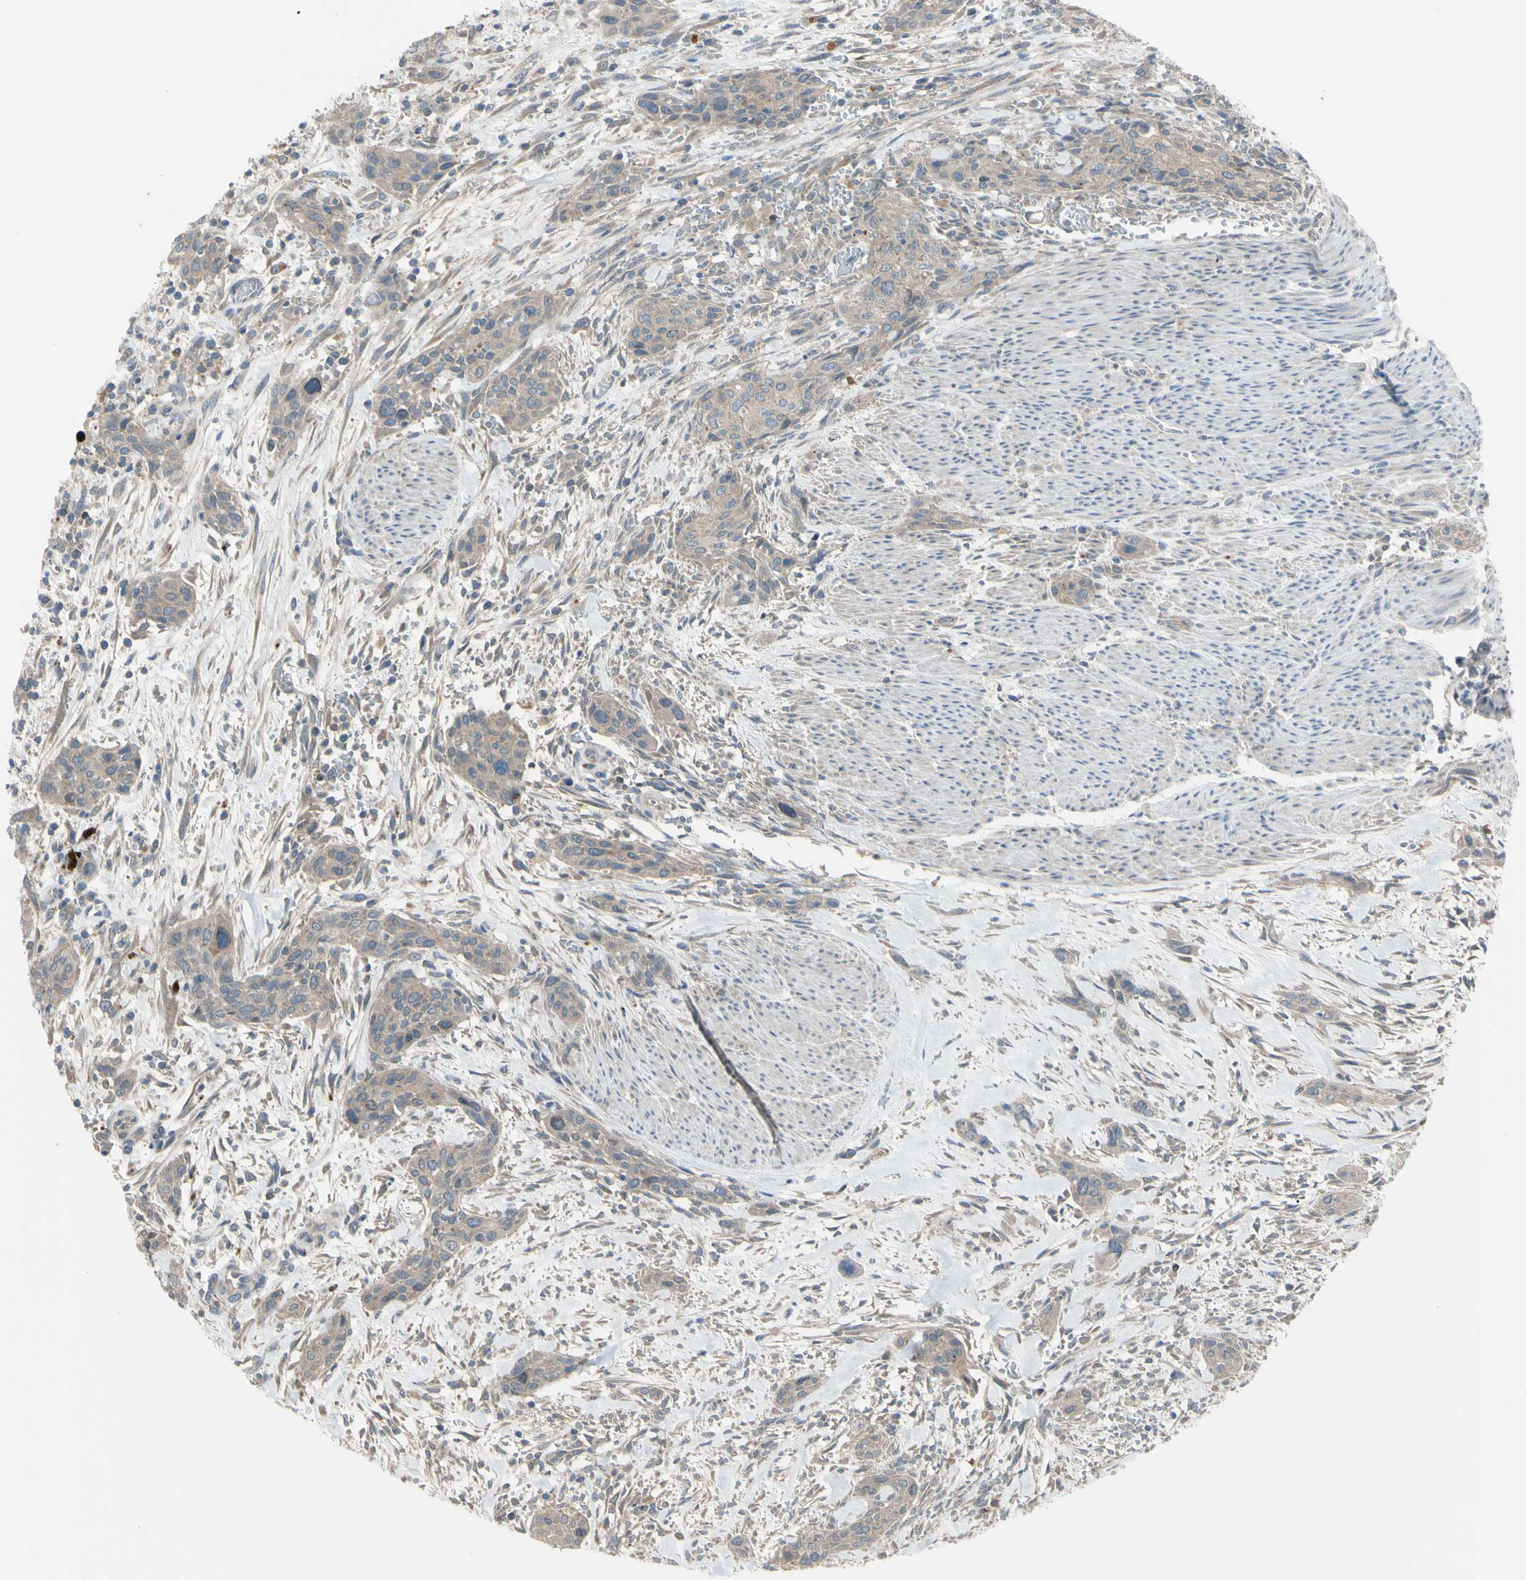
{"staining": {"intensity": "weak", "quantity": ">75%", "location": "cytoplasmic/membranous"}, "tissue": "urothelial cancer", "cell_type": "Tumor cells", "image_type": "cancer", "snomed": [{"axis": "morphology", "description": "Urothelial carcinoma, High grade"}, {"axis": "topography", "description": "Urinary bladder"}], "caption": "Human high-grade urothelial carcinoma stained for a protein (brown) shows weak cytoplasmic/membranous positive expression in approximately >75% of tumor cells.", "gene": "AFP", "patient": {"sex": "male", "age": 35}}